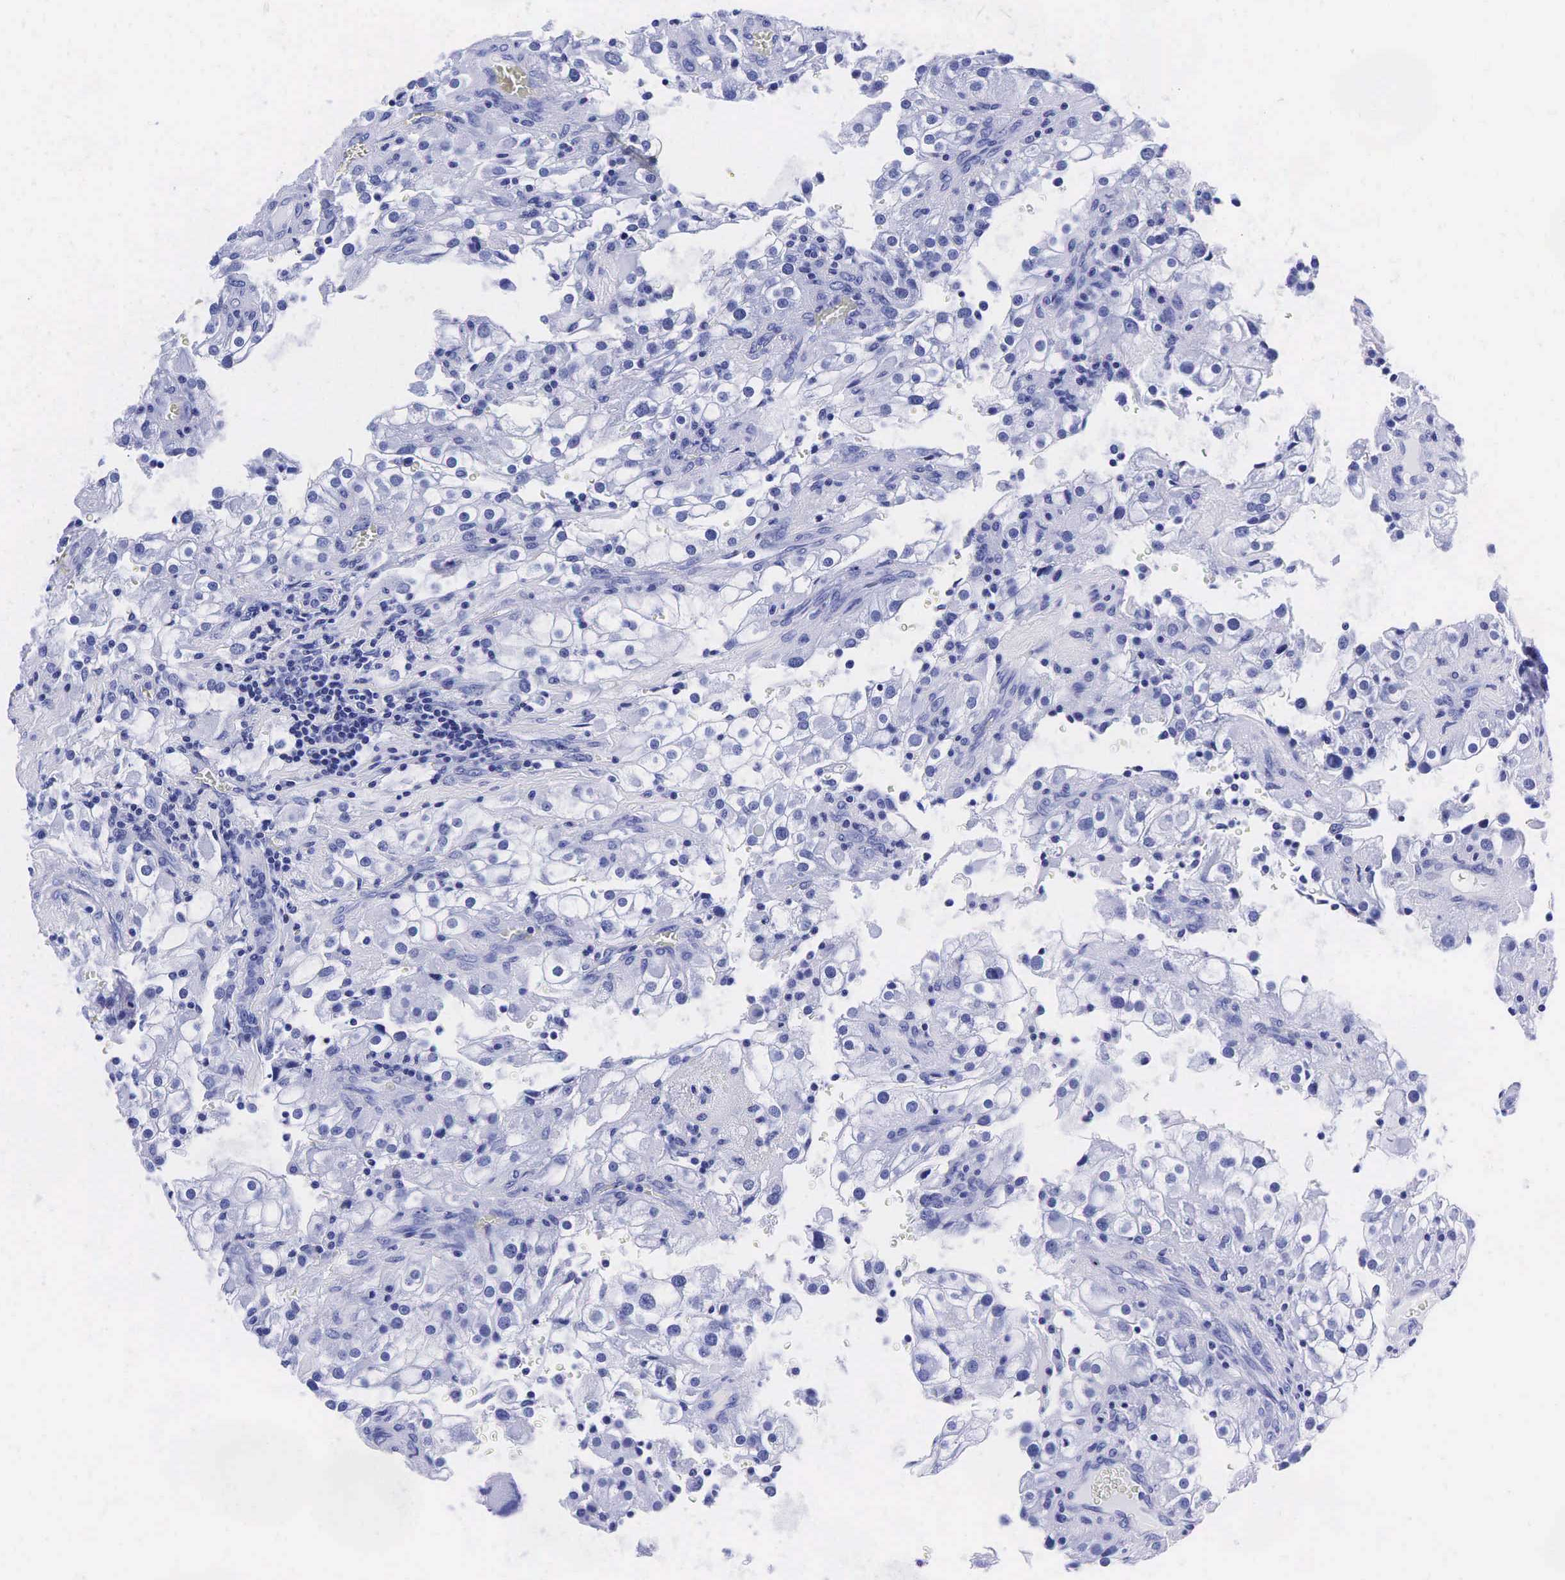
{"staining": {"intensity": "negative", "quantity": "none", "location": "none"}, "tissue": "renal cancer", "cell_type": "Tumor cells", "image_type": "cancer", "snomed": [{"axis": "morphology", "description": "Adenocarcinoma, NOS"}, {"axis": "topography", "description": "Kidney"}], "caption": "There is no significant positivity in tumor cells of renal adenocarcinoma. (DAB (3,3'-diaminobenzidine) immunohistochemistry (IHC), high magnification).", "gene": "KLK3", "patient": {"sex": "female", "age": 52}}